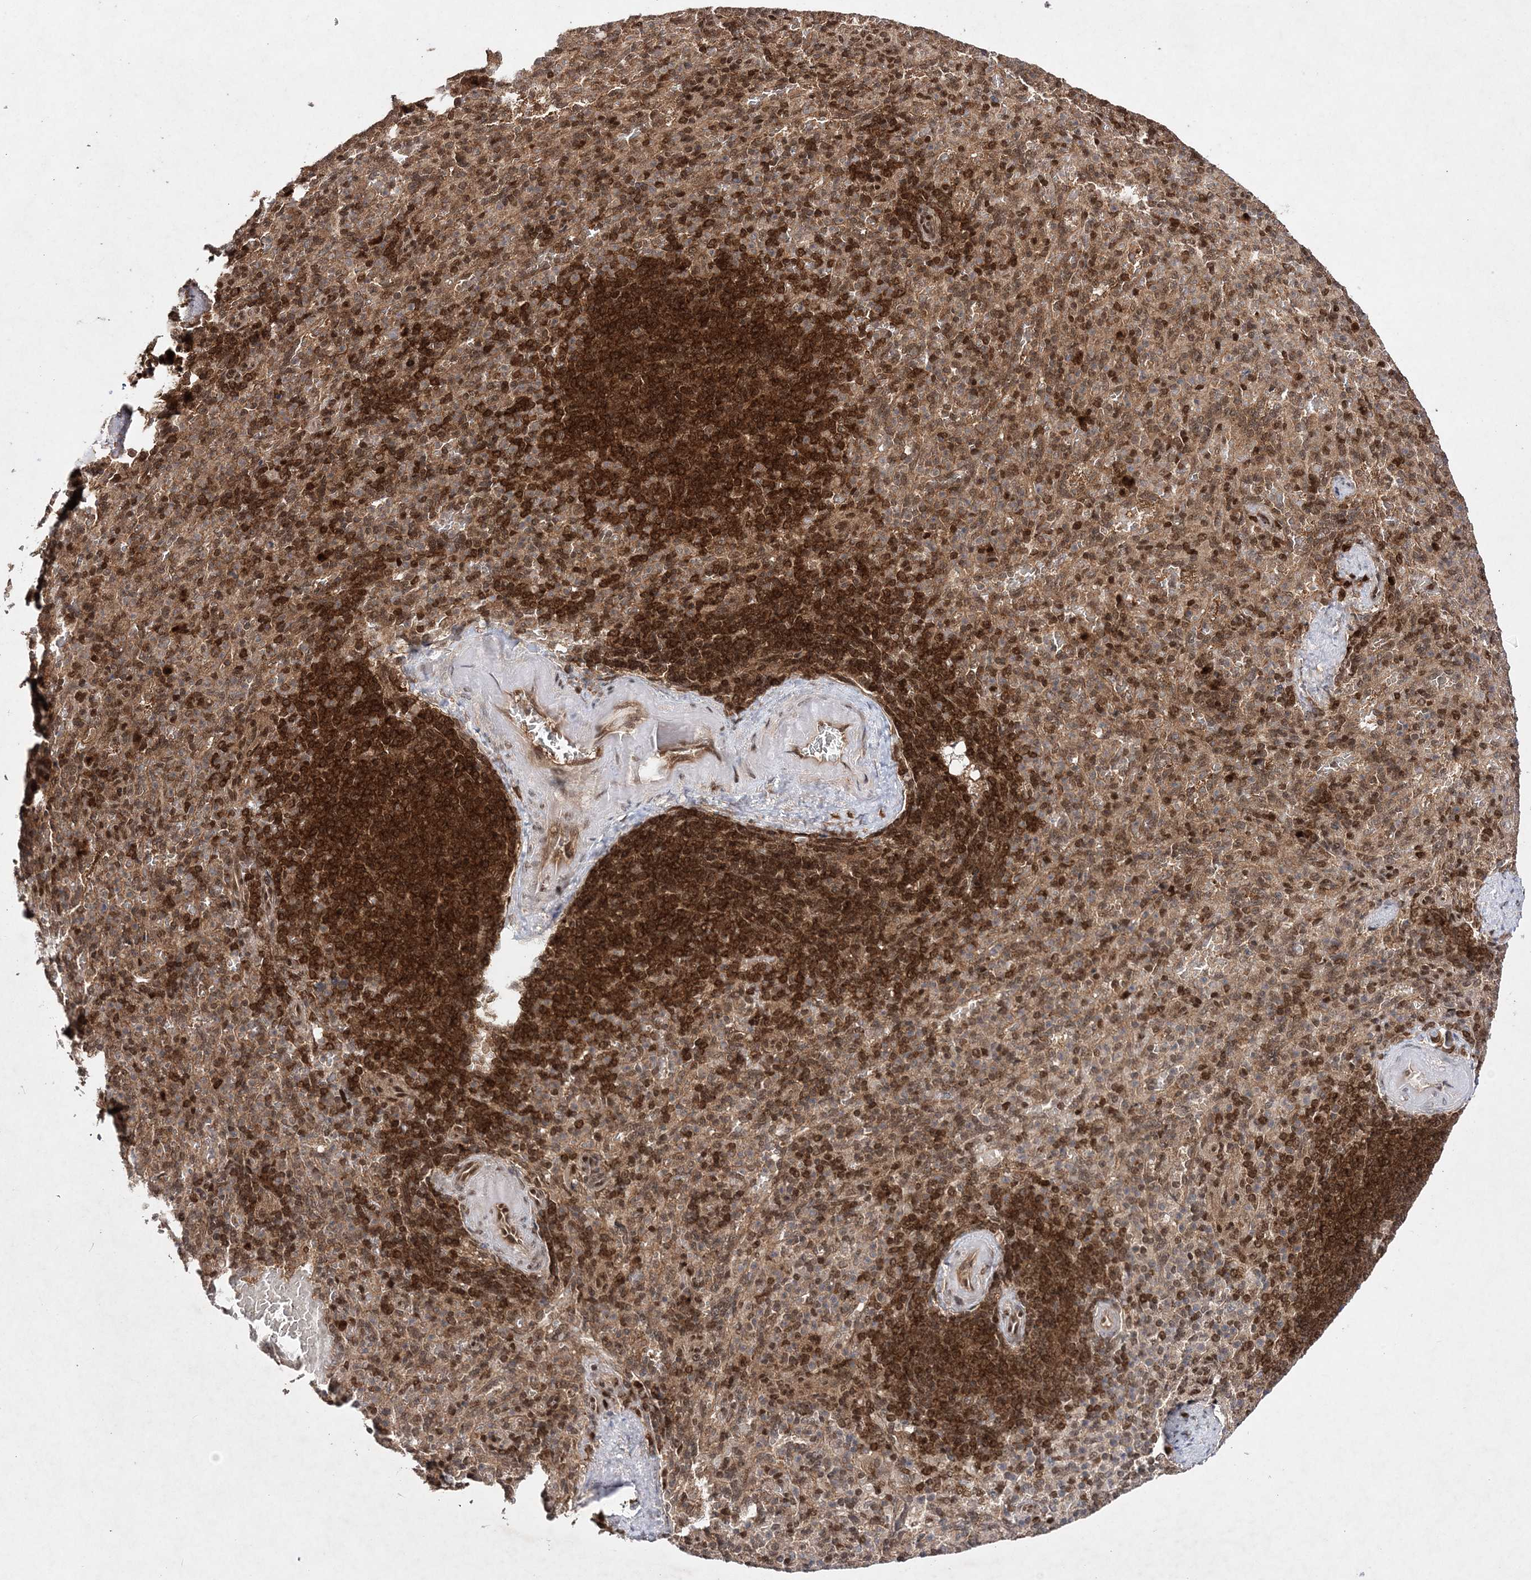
{"staining": {"intensity": "moderate", "quantity": ">75%", "location": "cytoplasmic/membranous,nuclear"}, "tissue": "spleen", "cell_type": "Cells in red pulp", "image_type": "normal", "snomed": [{"axis": "morphology", "description": "Normal tissue, NOS"}, {"axis": "topography", "description": "Spleen"}], "caption": "The micrograph exhibits immunohistochemical staining of unremarkable spleen. There is moderate cytoplasmic/membranous,nuclear staining is identified in approximately >75% of cells in red pulp.", "gene": "NIF3L1", "patient": {"sex": "female", "age": 74}}